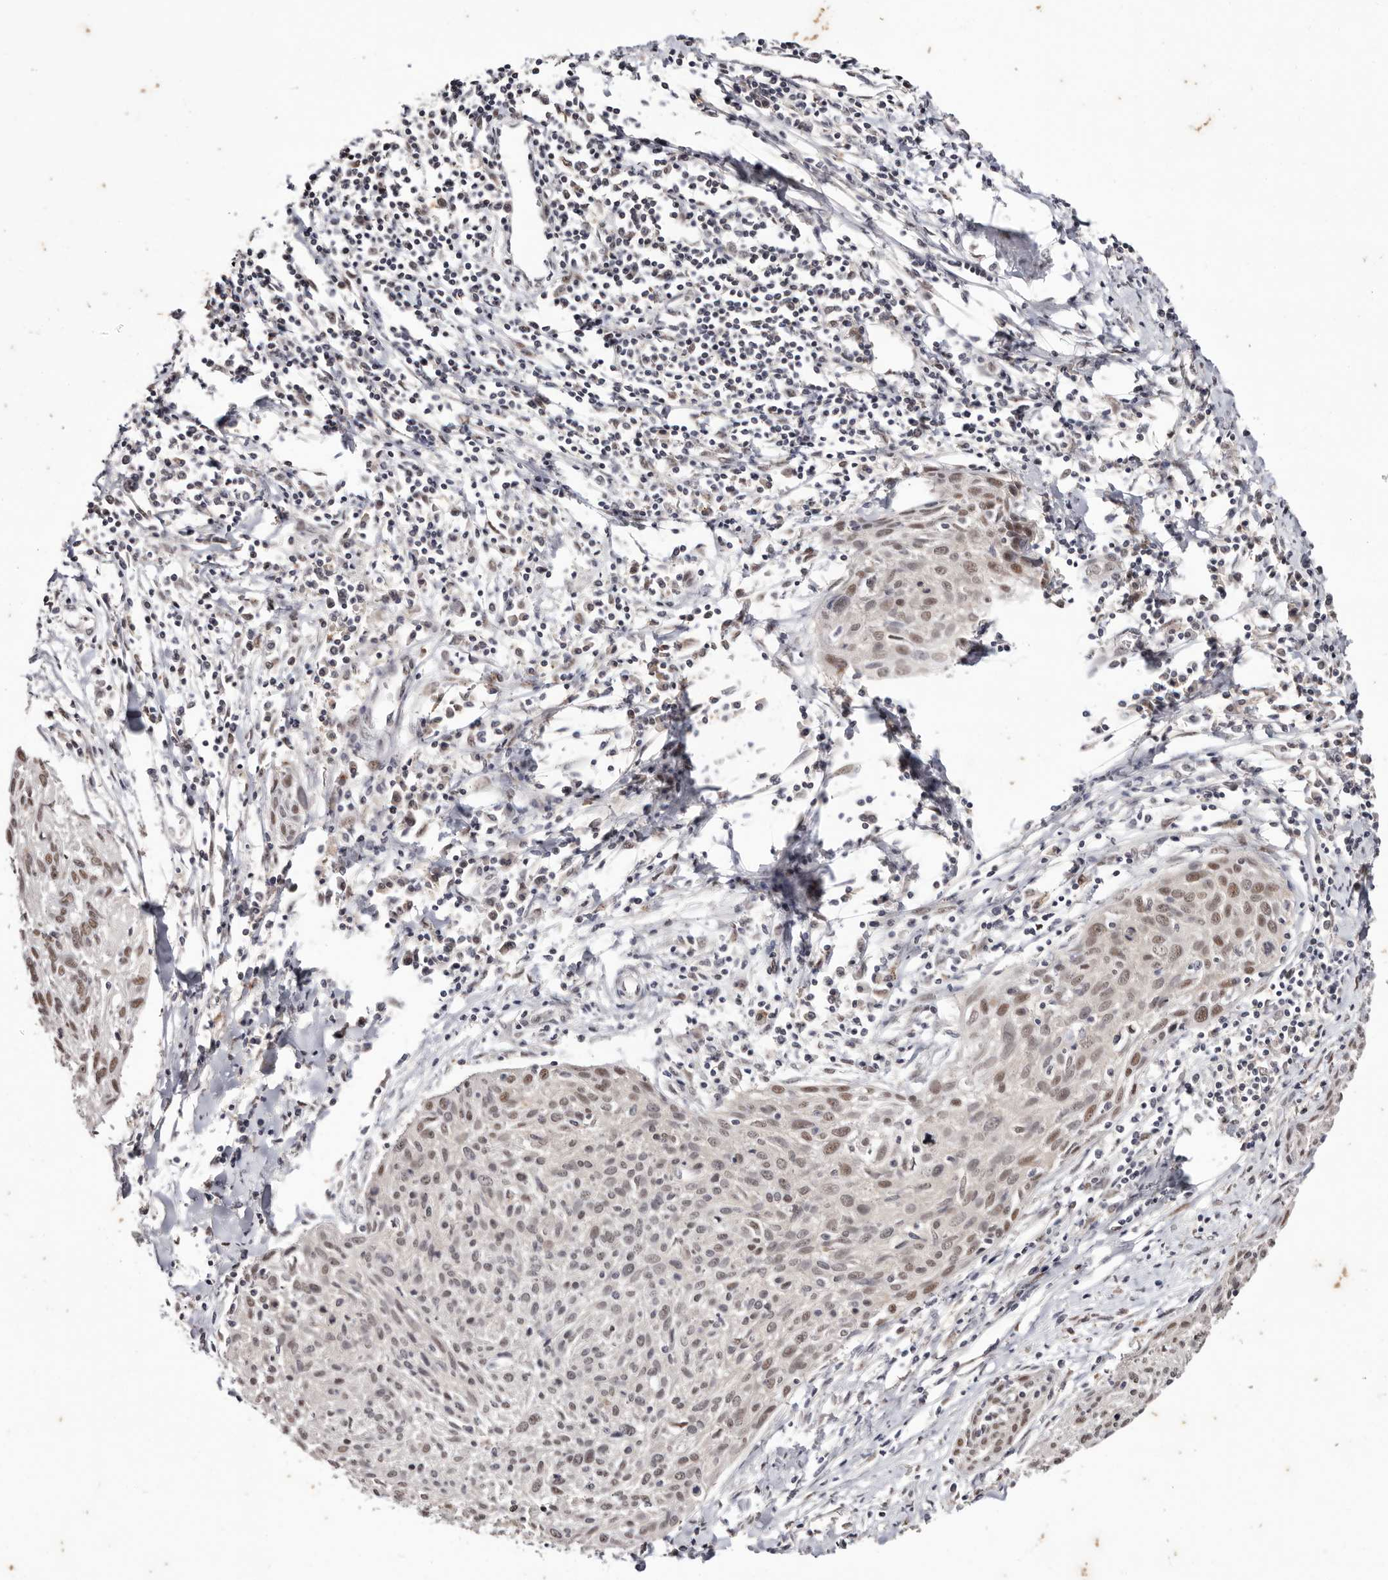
{"staining": {"intensity": "weak", "quantity": ">75%", "location": "nuclear"}, "tissue": "cervical cancer", "cell_type": "Tumor cells", "image_type": "cancer", "snomed": [{"axis": "morphology", "description": "Squamous cell carcinoma, NOS"}, {"axis": "topography", "description": "Cervix"}], "caption": "Cervical cancer stained with a protein marker displays weak staining in tumor cells.", "gene": "TYW3", "patient": {"sex": "female", "age": 51}}